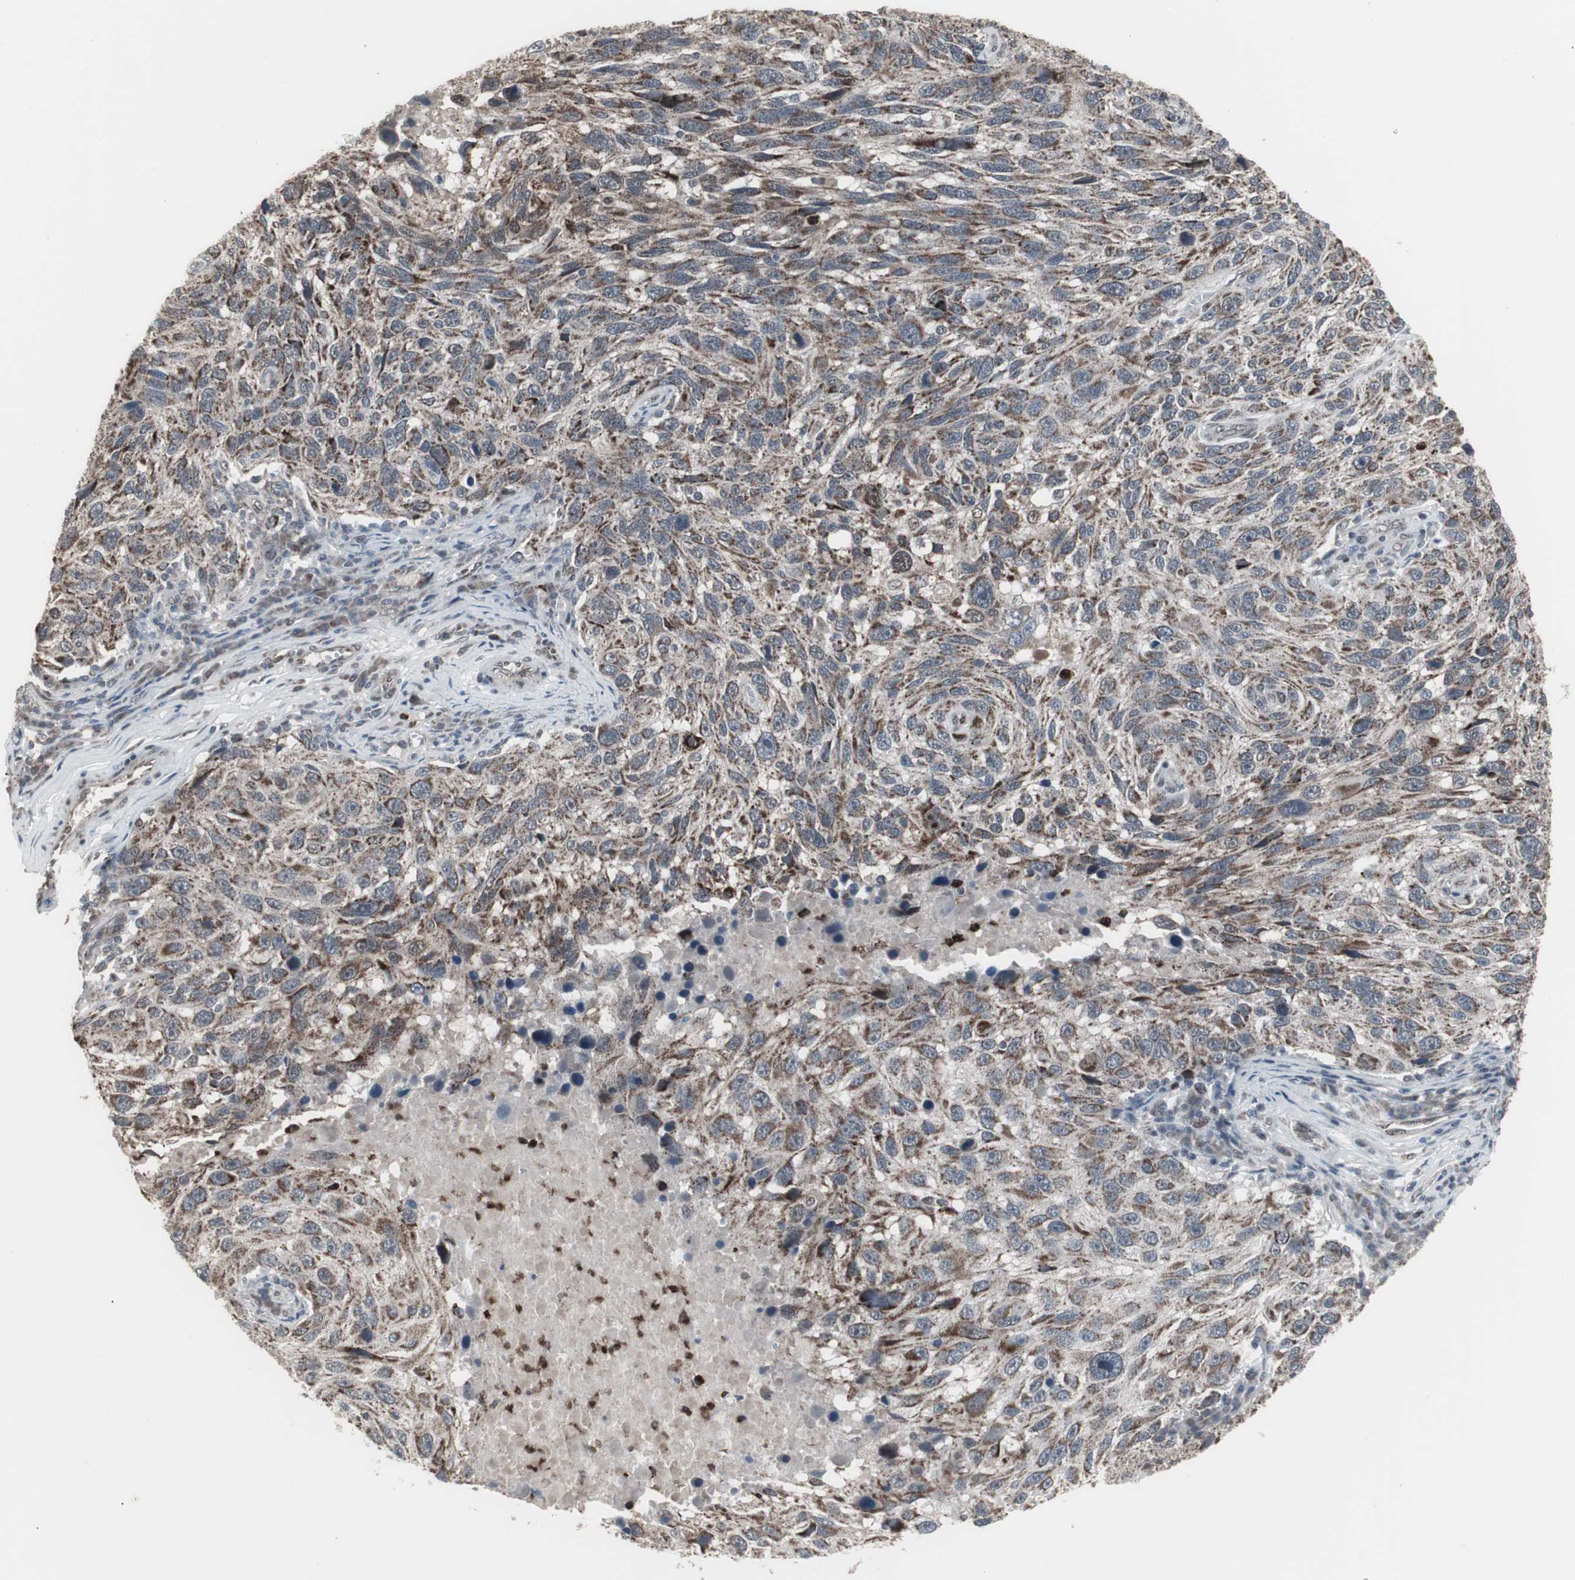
{"staining": {"intensity": "moderate", "quantity": "25%-75%", "location": "cytoplasmic/membranous"}, "tissue": "melanoma", "cell_type": "Tumor cells", "image_type": "cancer", "snomed": [{"axis": "morphology", "description": "Malignant melanoma, NOS"}, {"axis": "topography", "description": "Skin"}], "caption": "Tumor cells exhibit moderate cytoplasmic/membranous expression in about 25%-75% of cells in melanoma. (DAB = brown stain, brightfield microscopy at high magnification).", "gene": "RXRA", "patient": {"sex": "male", "age": 53}}